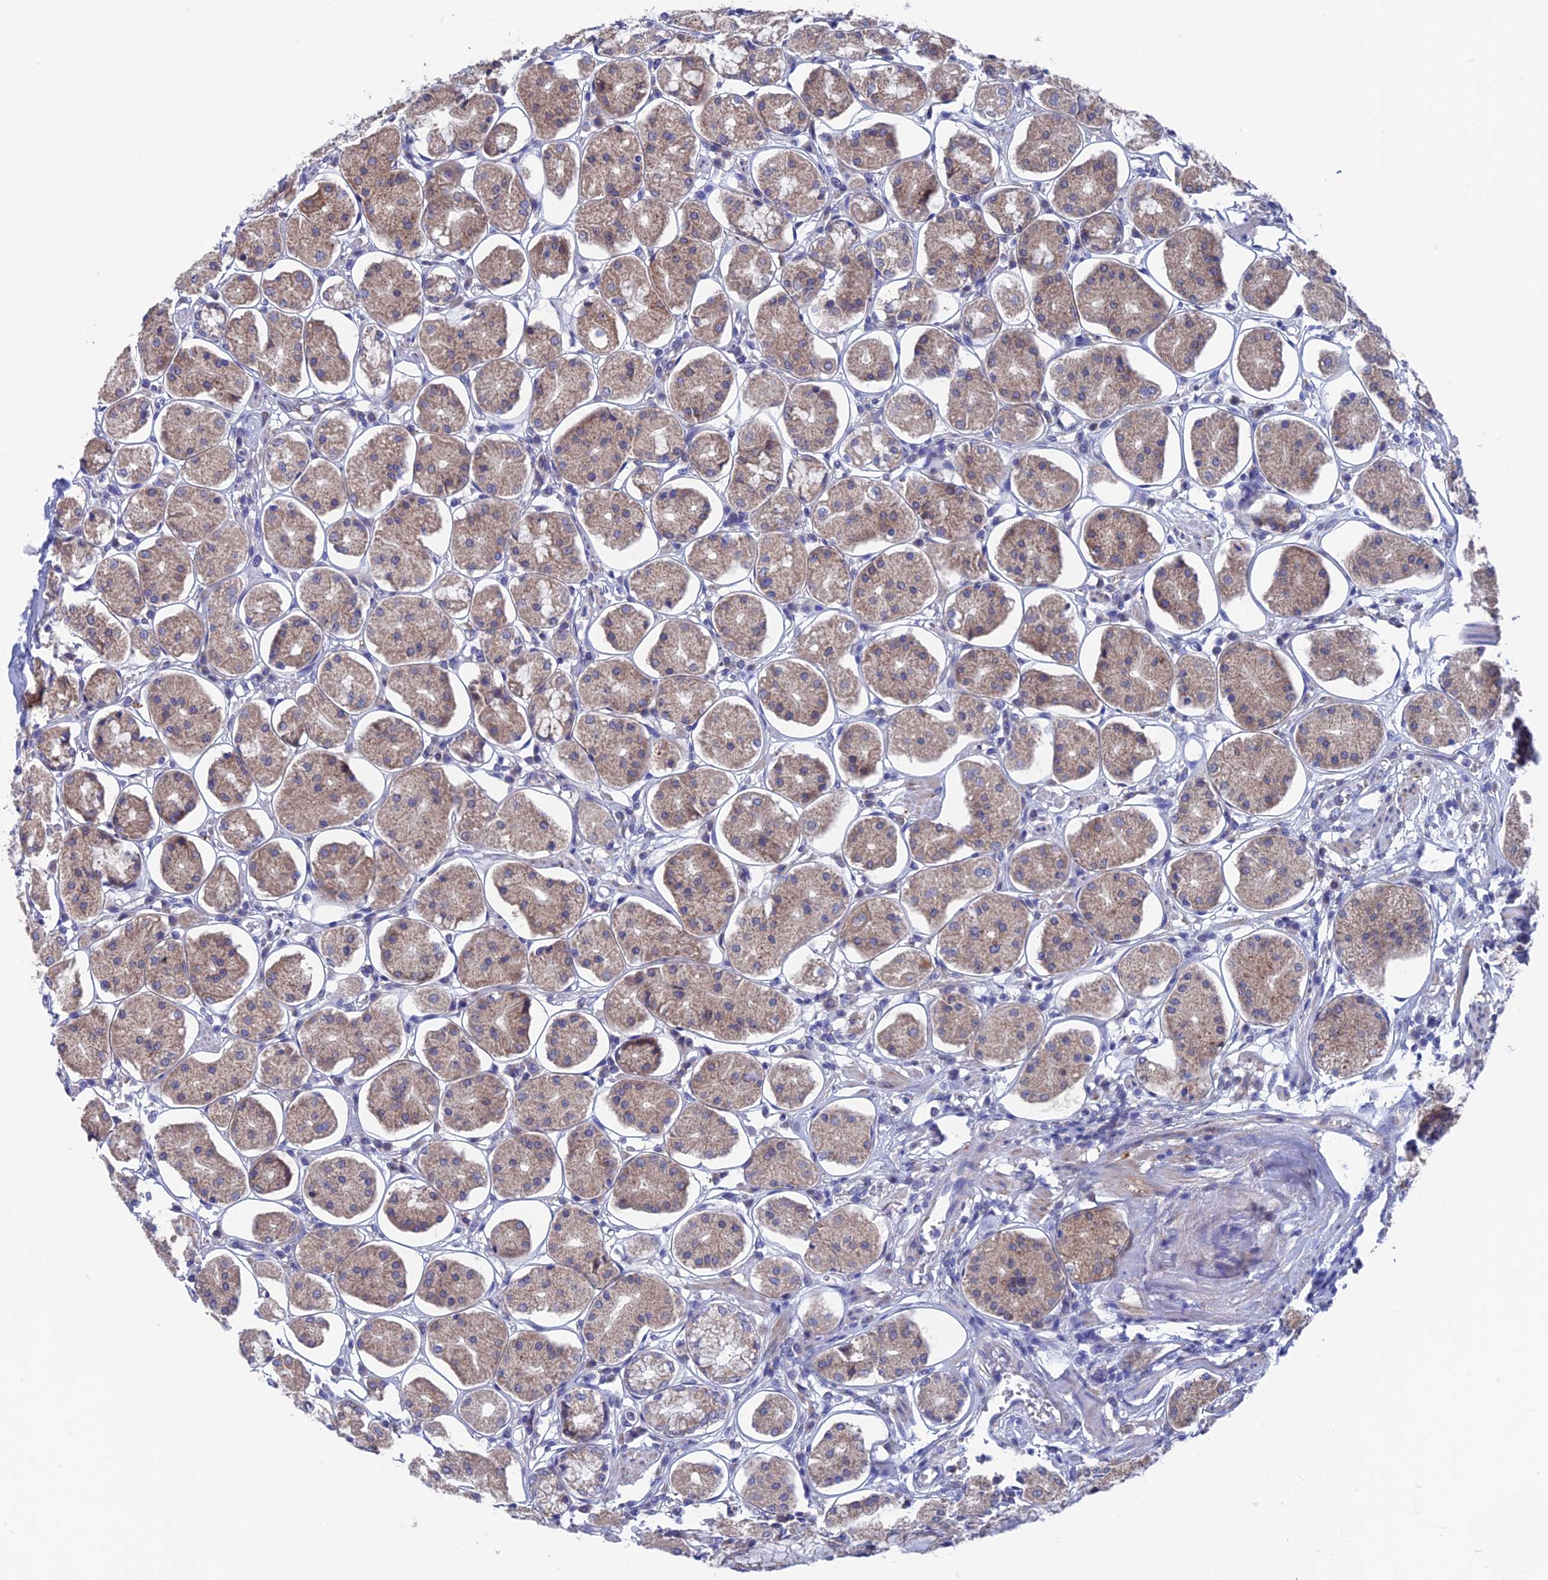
{"staining": {"intensity": "moderate", "quantity": ">75%", "location": "cytoplasmic/membranous"}, "tissue": "stomach", "cell_type": "Glandular cells", "image_type": "normal", "snomed": [{"axis": "morphology", "description": "Normal tissue, NOS"}, {"axis": "topography", "description": "Stomach, lower"}], "caption": "Benign stomach was stained to show a protein in brown. There is medium levels of moderate cytoplasmic/membranous expression in approximately >75% of glandular cells. (DAB (3,3'-diaminobenzidine) IHC, brown staining for protein, blue staining for nuclei).", "gene": "AK4P3", "patient": {"sex": "female", "age": 56}}